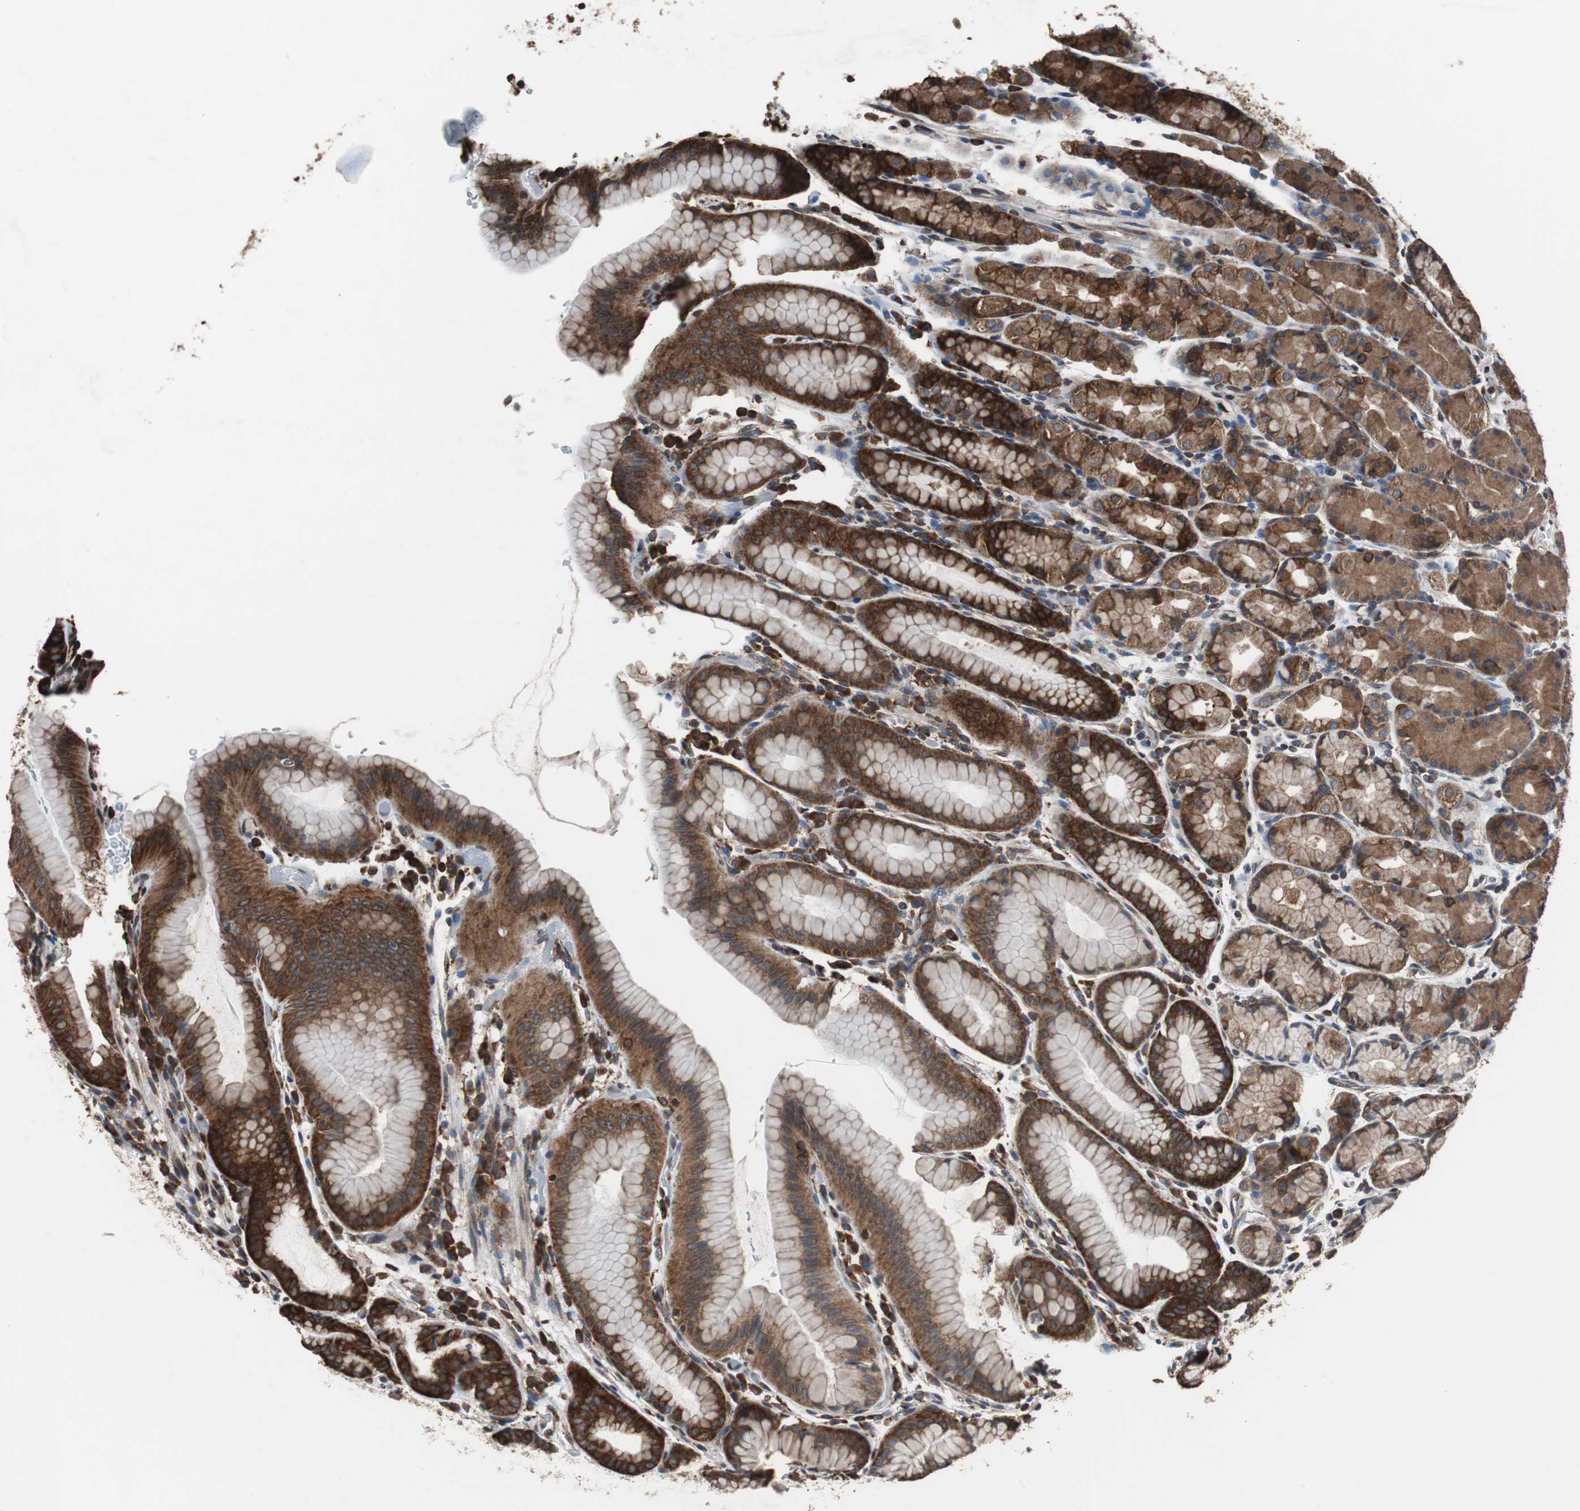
{"staining": {"intensity": "strong", "quantity": ">75%", "location": "cytoplasmic/membranous"}, "tissue": "stomach", "cell_type": "Glandular cells", "image_type": "normal", "snomed": [{"axis": "morphology", "description": "Normal tissue, NOS"}, {"axis": "topography", "description": "Stomach, upper"}], "caption": "Stomach stained with a brown dye demonstrates strong cytoplasmic/membranous positive positivity in approximately >75% of glandular cells.", "gene": "USP10", "patient": {"sex": "male", "age": 68}}